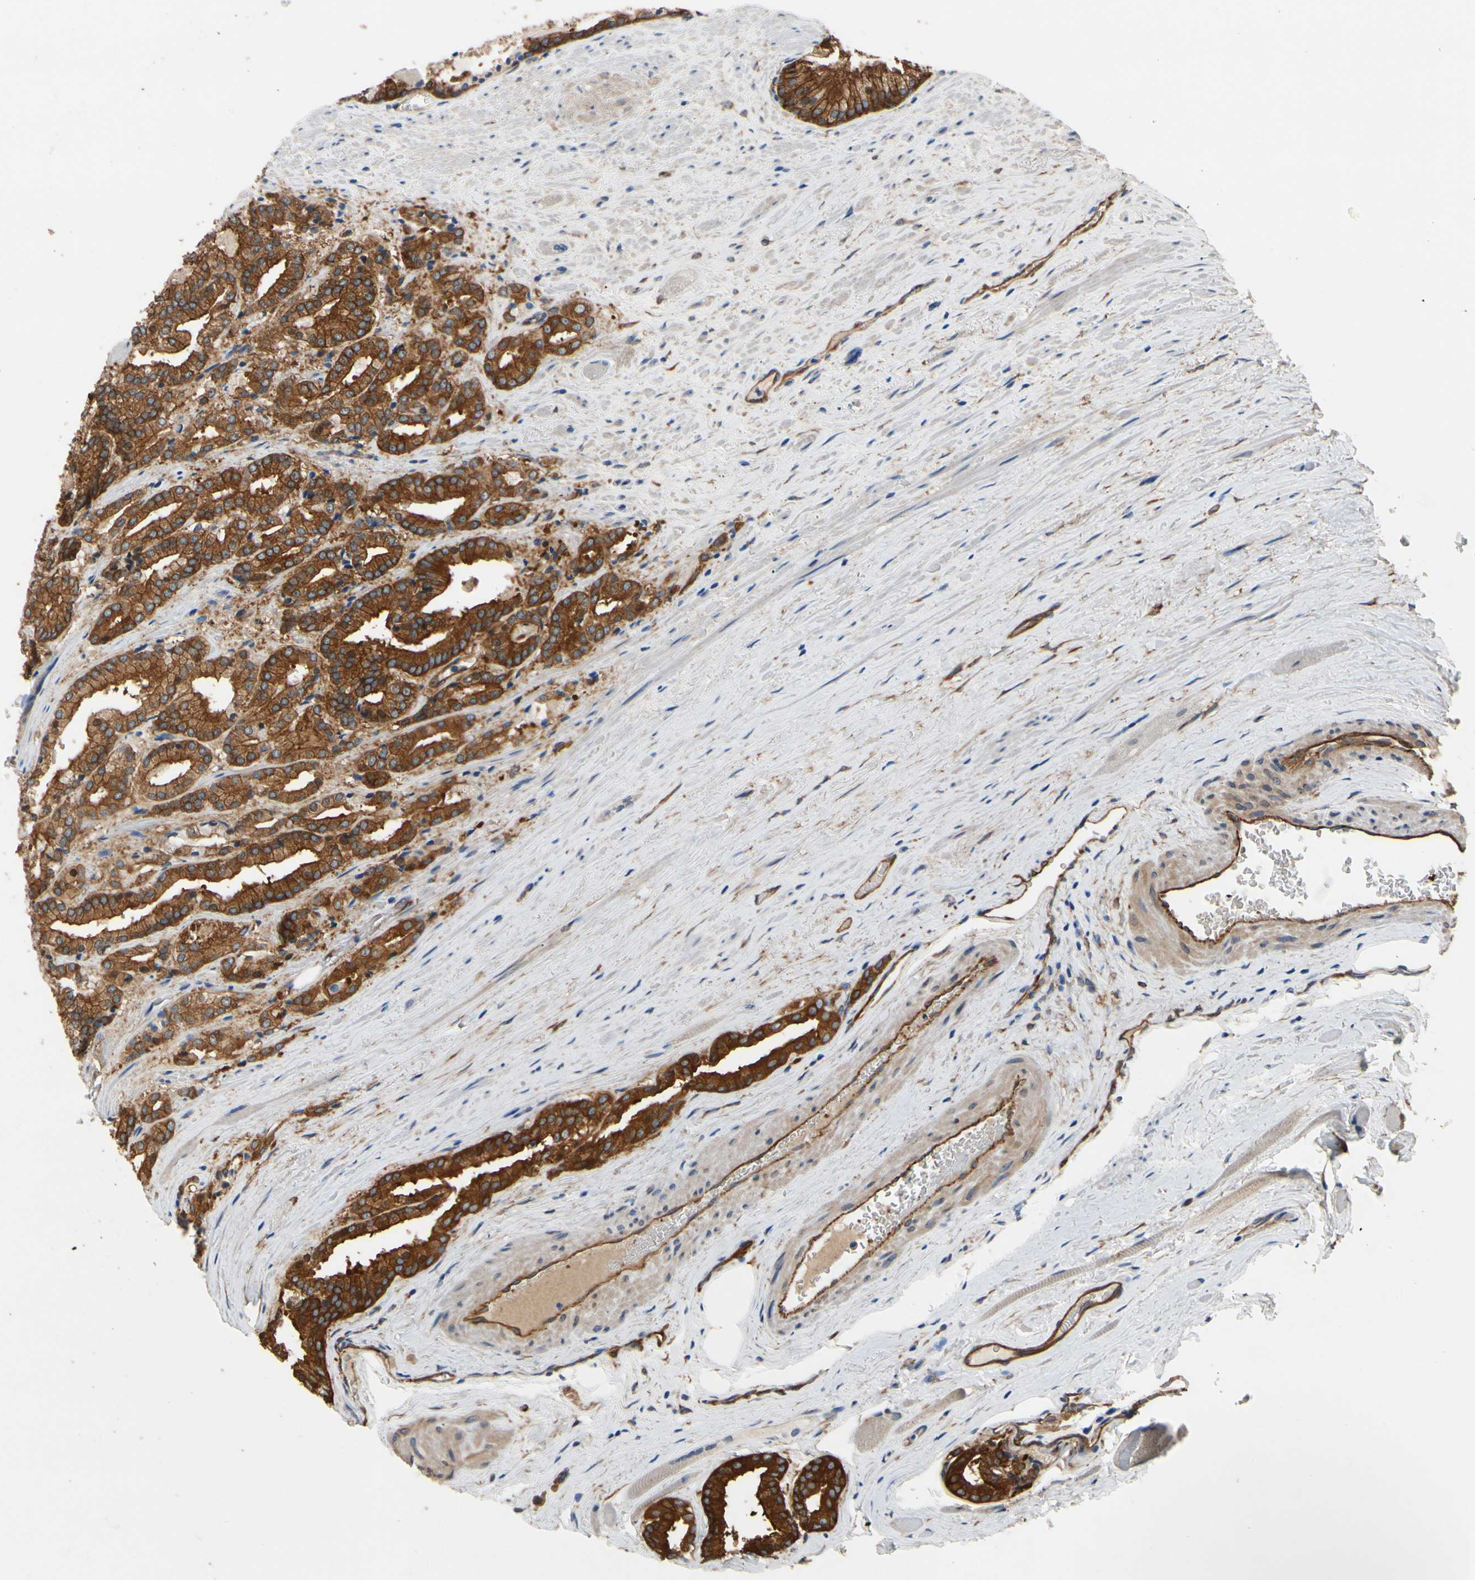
{"staining": {"intensity": "moderate", "quantity": ">75%", "location": "cytoplasmic/membranous"}, "tissue": "prostate cancer", "cell_type": "Tumor cells", "image_type": "cancer", "snomed": [{"axis": "morphology", "description": "Adenocarcinoma, Low grade"}, {"axis": "topography", "description": "Prostate"}], "caption": "Human prostate low-grade adenocarcinoma stained for a protein (brown) shows moderate cytoplasmic/membranous positive positivity in about >75% of tumor cells.", "gene": "CTTNBP2", "patient": {"sex": "male", "age": 59}}